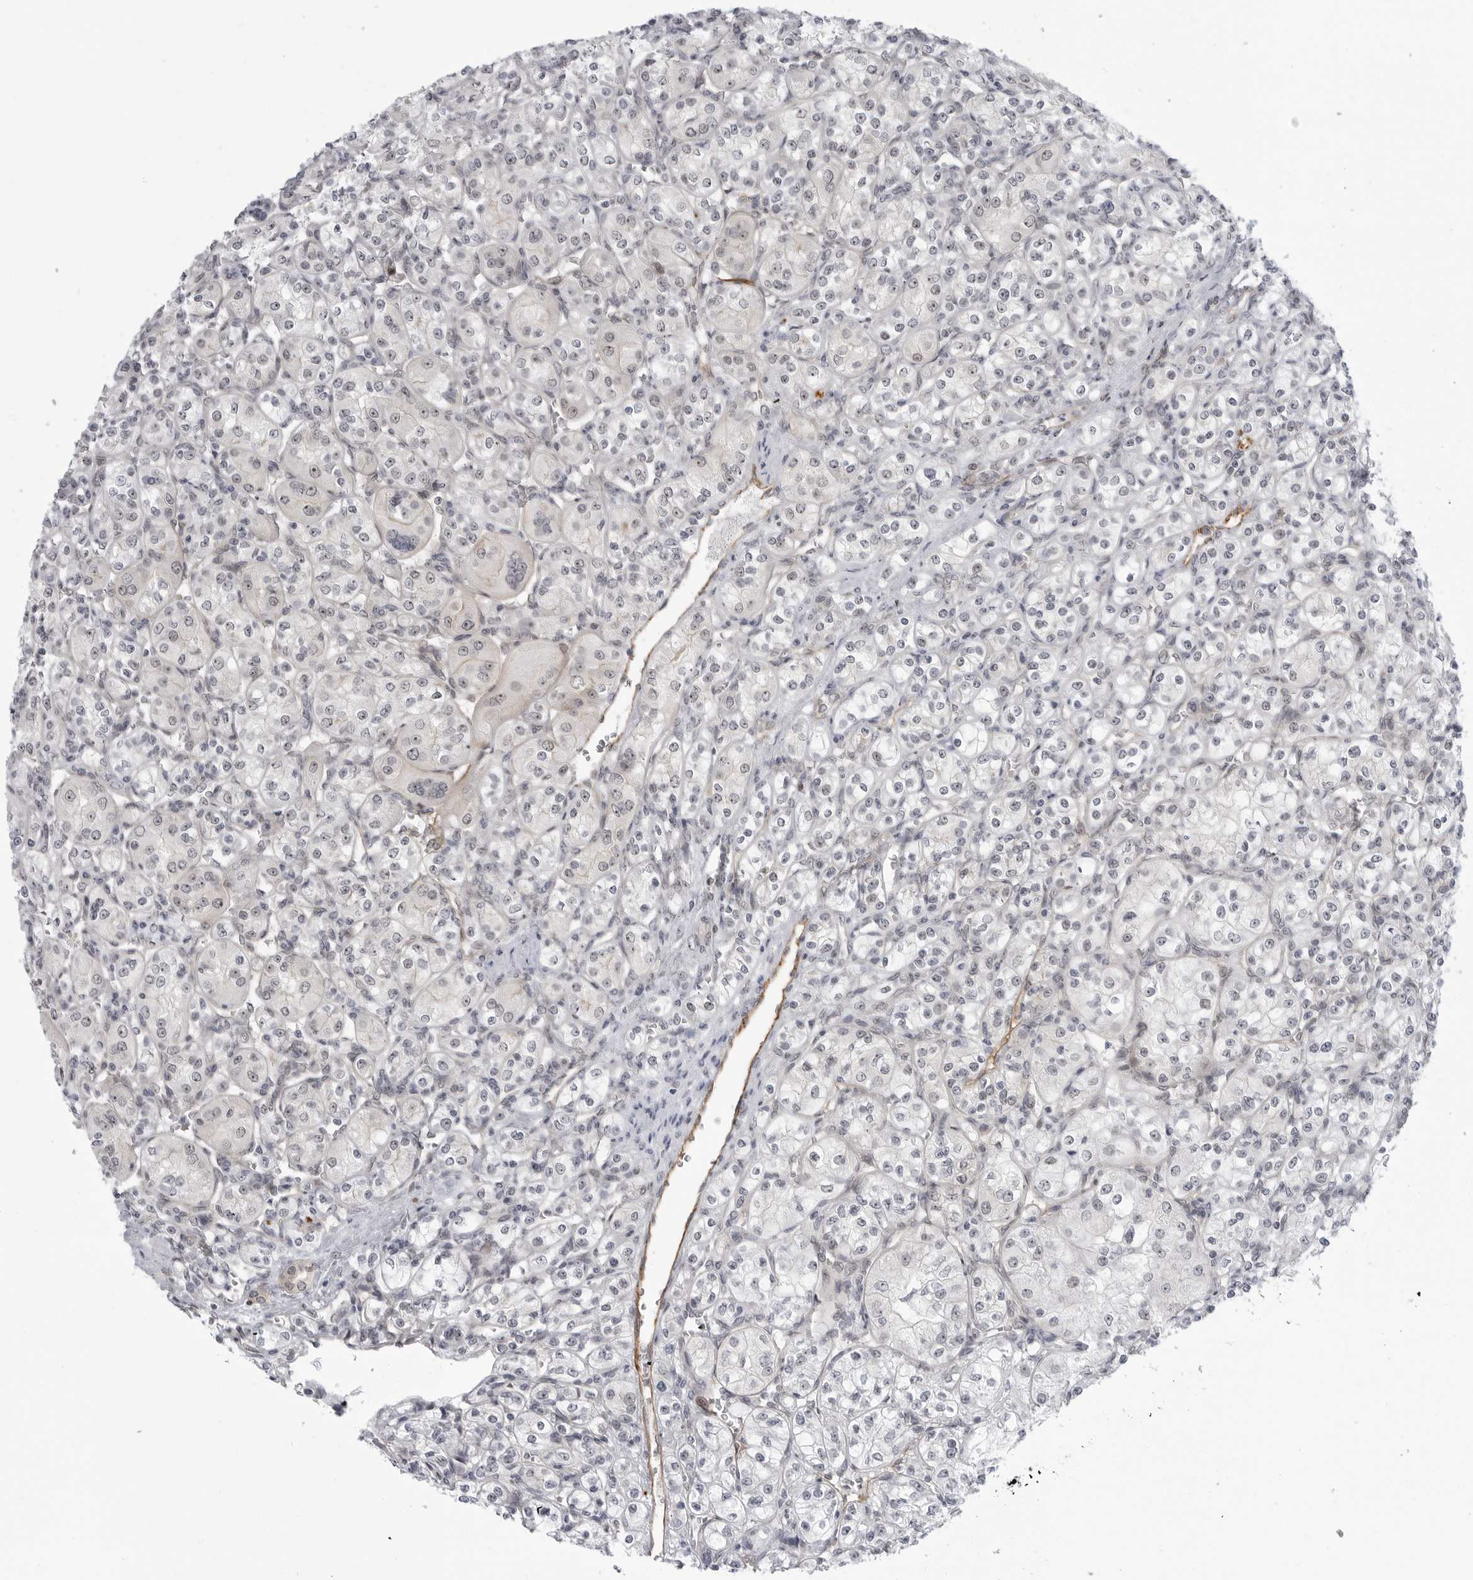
{"staining": {"intensity": "negative", "quantity": "none", "location": "none"}, "tissue": "renal cancer", "cell_type": "Tumor cells", "image_type": "cancer", "snomed": [{"axis": "morphology", "description": "Adenocarcinoma, NOS"}, {"axis": "topography", "description": "Kidney"}], "caption": "Renal cancer stained for a protein using immunohistochemistry displays no staining tumor cells.", "gene": "CEP295NL", "patient": {"sex": "male", "age": 77}}